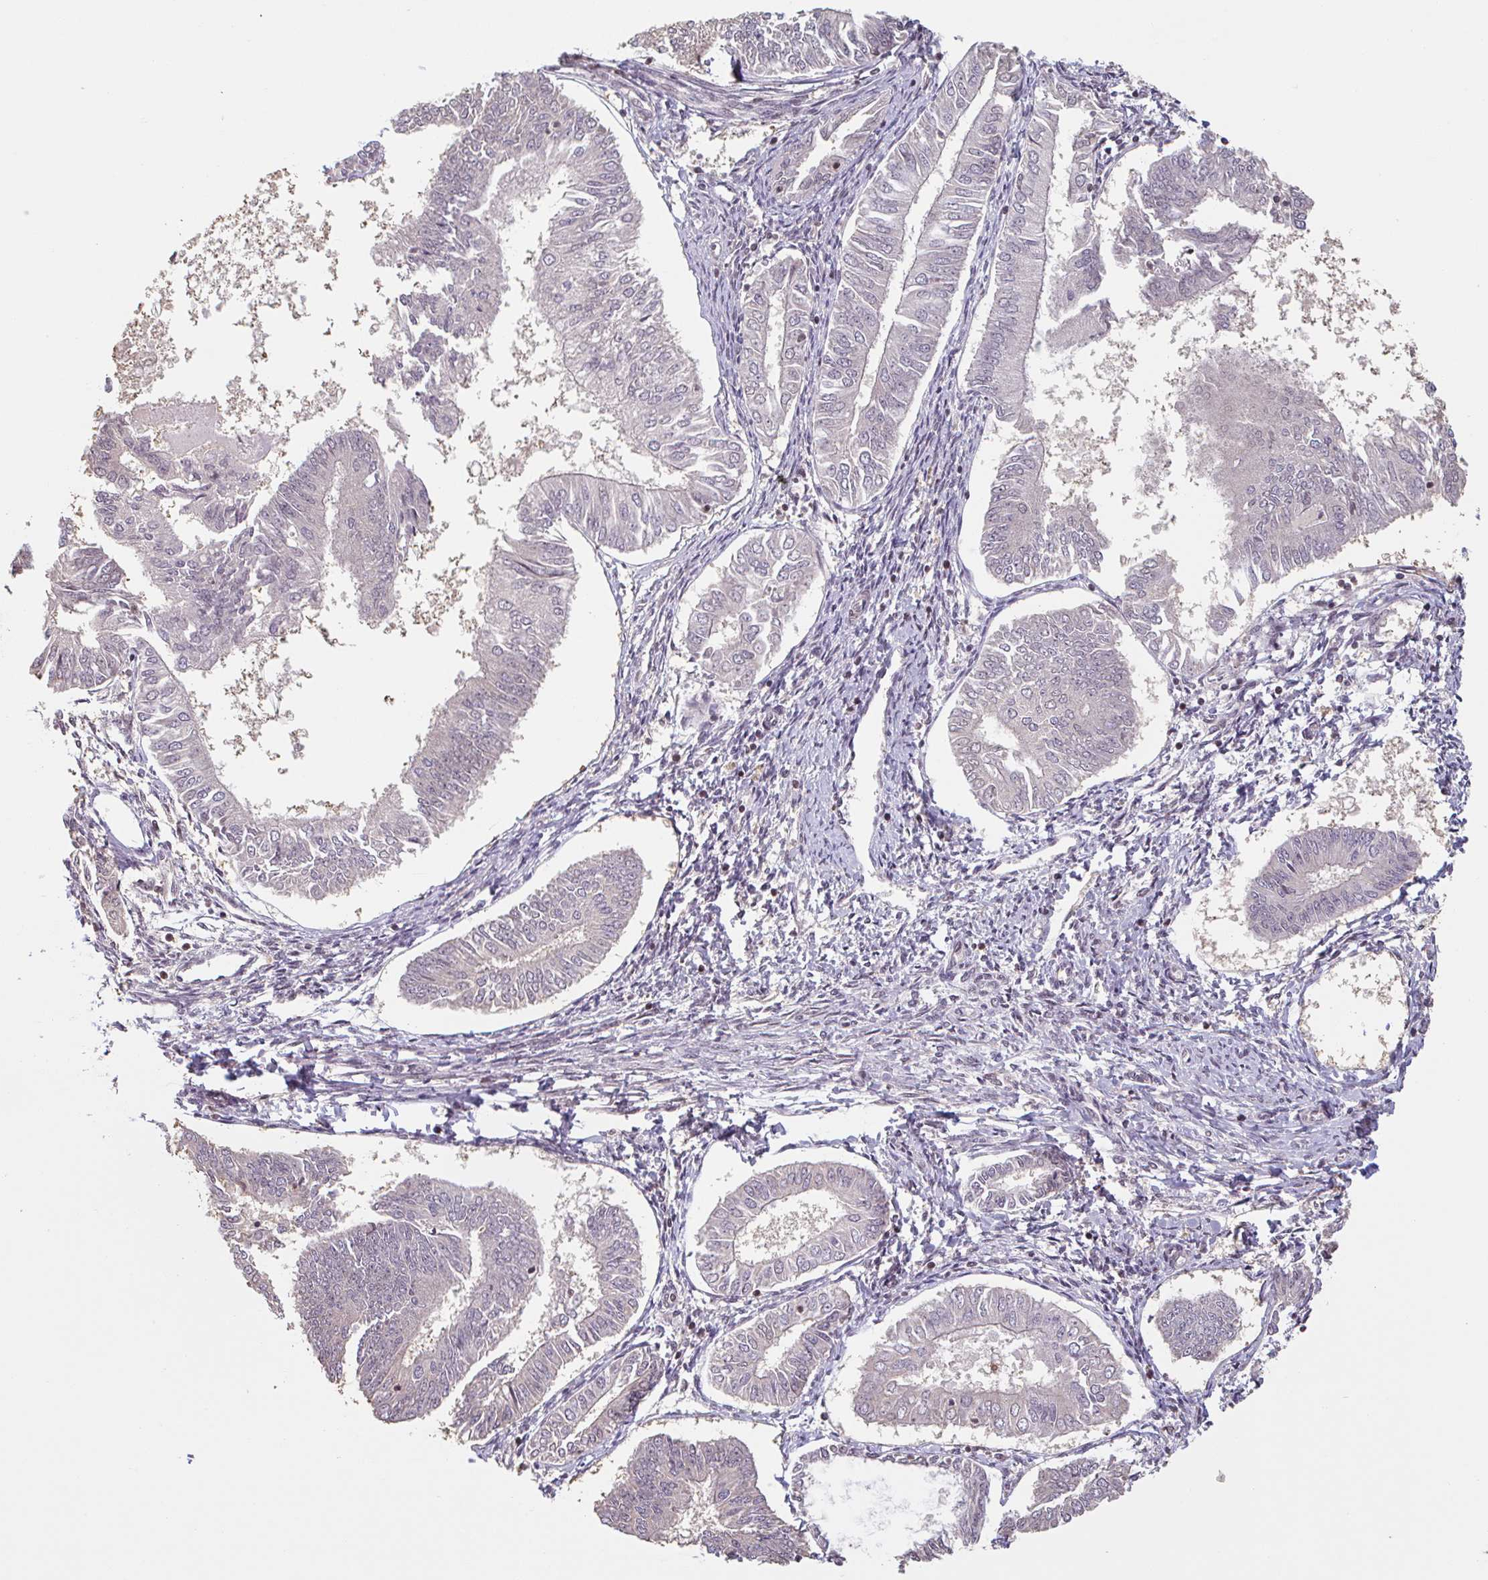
{"staining": {"intensity": "negative", "quantity": "none", "location": "none"}, "tissue": "endometrial cancer", "cell_type": "Tumor cells", "image_type": "cancer", "snomed": [{"axis": "morphology", "description": "Adenocarcinoma, NOS"}, {"axis": "topography", "description": "Endometrium"}], "caption": "Immunohistochemistry of human endometrial adenocarcinoma shows no expression in tumor cells.", "gene": "DR1", "patient": {"sex": "female", "age": 58}}